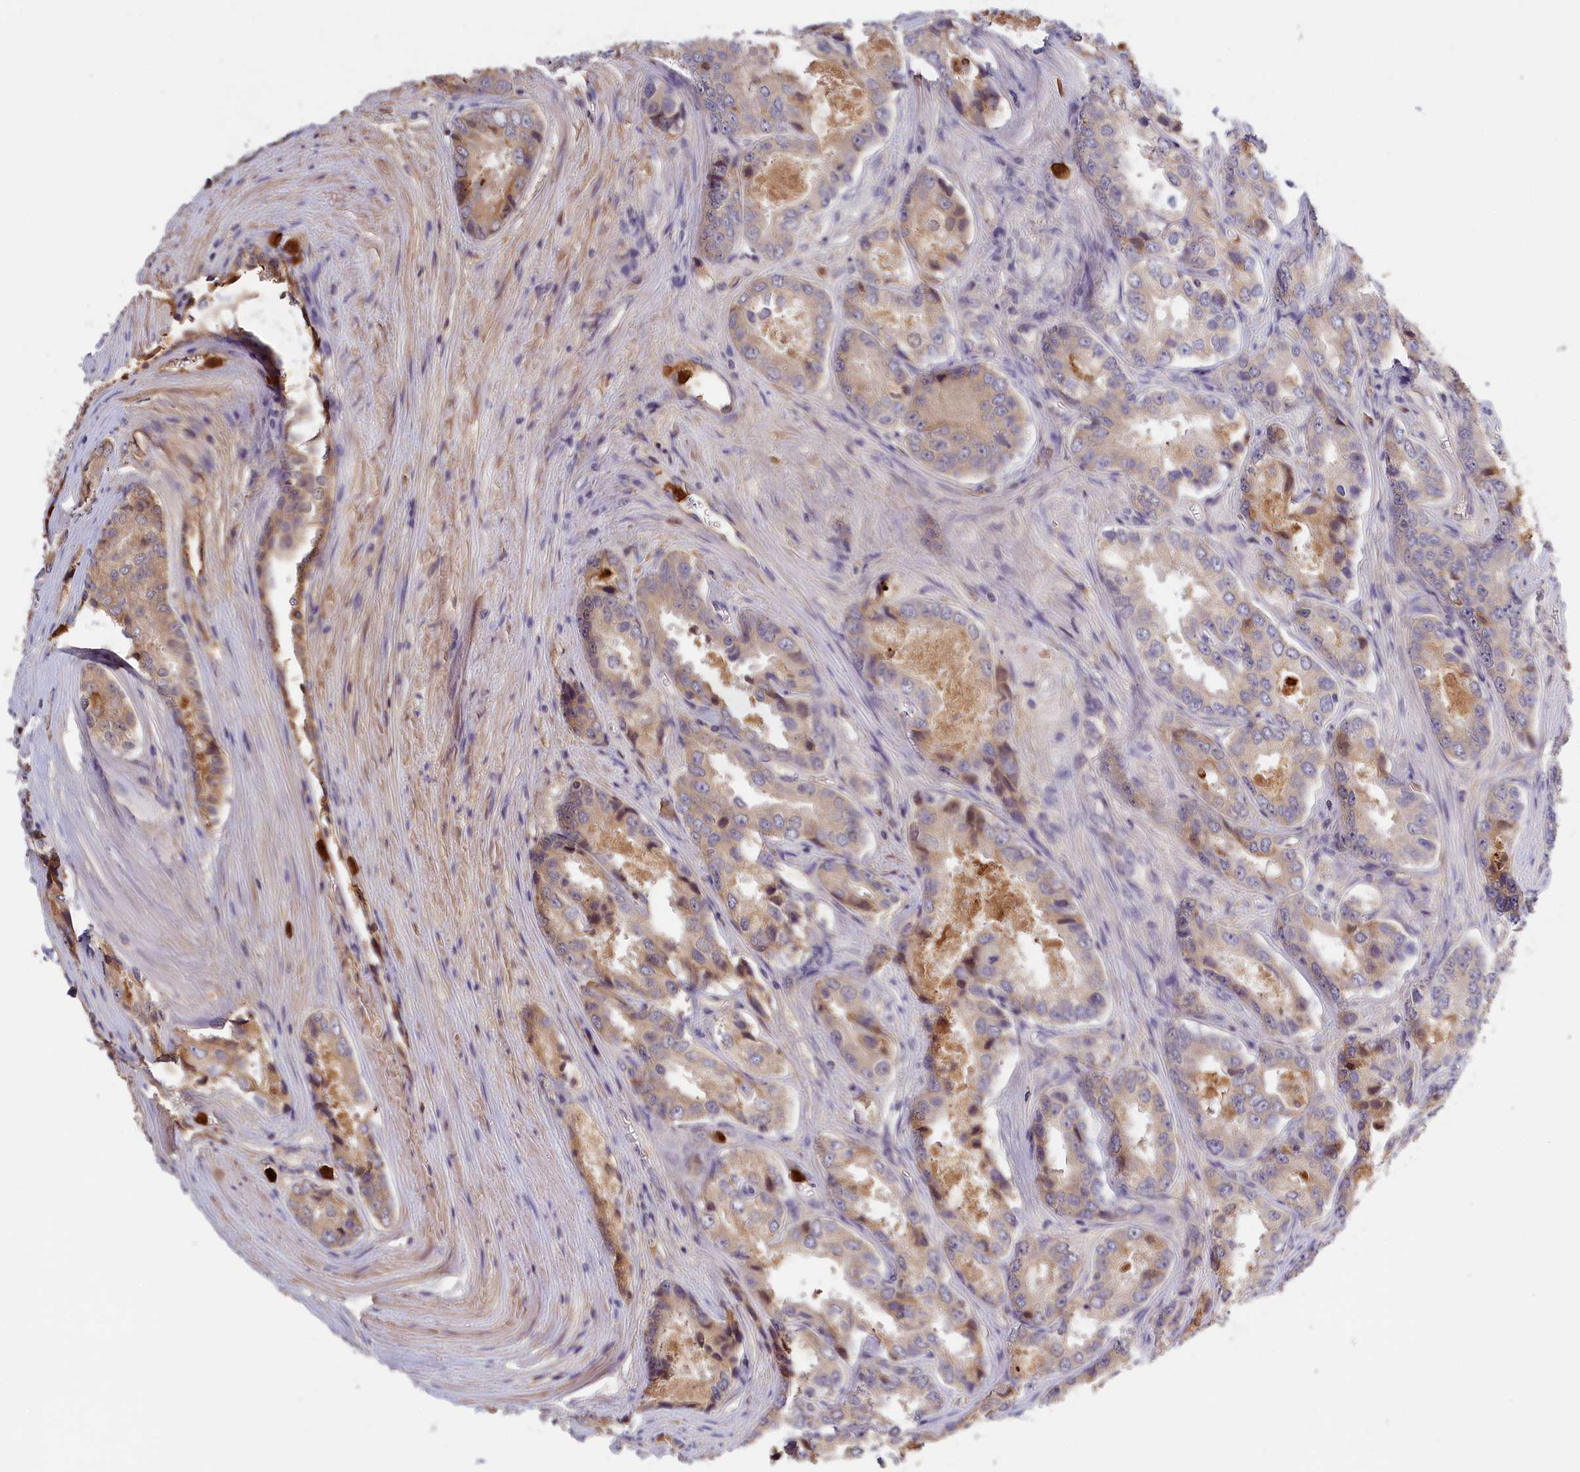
{"staining": {"intensity": "moderate", "quantity": "25%-75%", "location": "cytoplasmic/membranous"}, "tissue": "prostate cancer", "cell_type": "Tumor cells", "image_type": "cancer", "snomed": [{"axis": "morphology", "description": "Adenocarcinoma, Low grade"}, {"axis": "topography", "description": "Prostate"}], "caption": "This image reveals IHC staining of prostate cancer (adenocarcinoma (low-grade)), with medium moderate cytoplasmic/membranous staining in about 25%-75% of tumor cells.", "gene": "ADGRD1", "patient": {"sex": "male", "age": 68}}